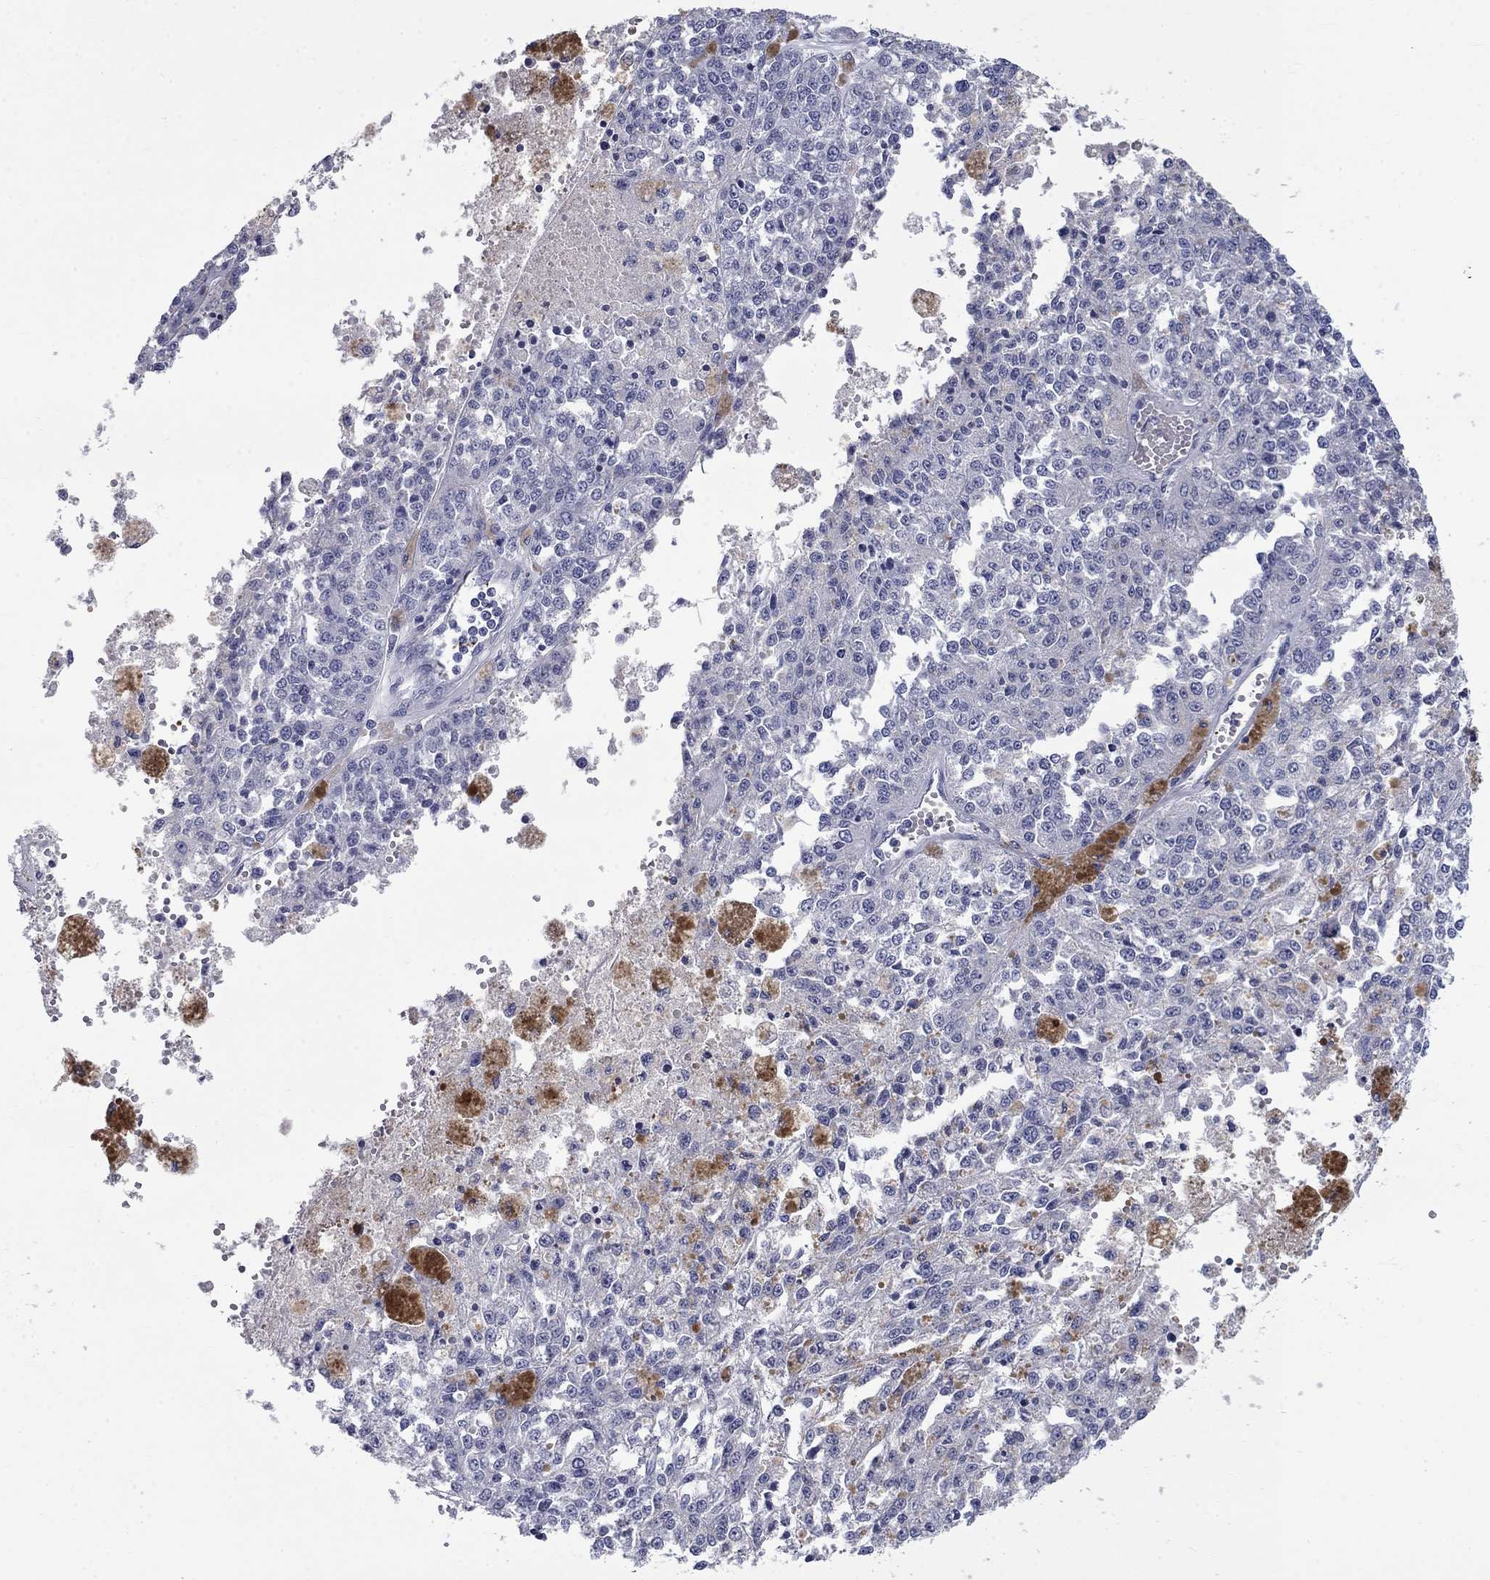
{"staining": {"intensity": "negative", "quantity": "none", "location": "none"}, "tissue": "melanoma", "cell_type": "Tumor cells", "image_type": "cancer", "snomed": [{"axis": "morphology", "description": "Malignant melanoma, Metastatic site"}, {"axis": "topography", "description": "Lymph node"}], "caption": "Protein analysis of melanoma shows no significant positivity in tumor cells. (DAB IHC with hematoxylin counter stain).", "gene": "PLEK", "patient": {"sex": "female", "age": 64}}